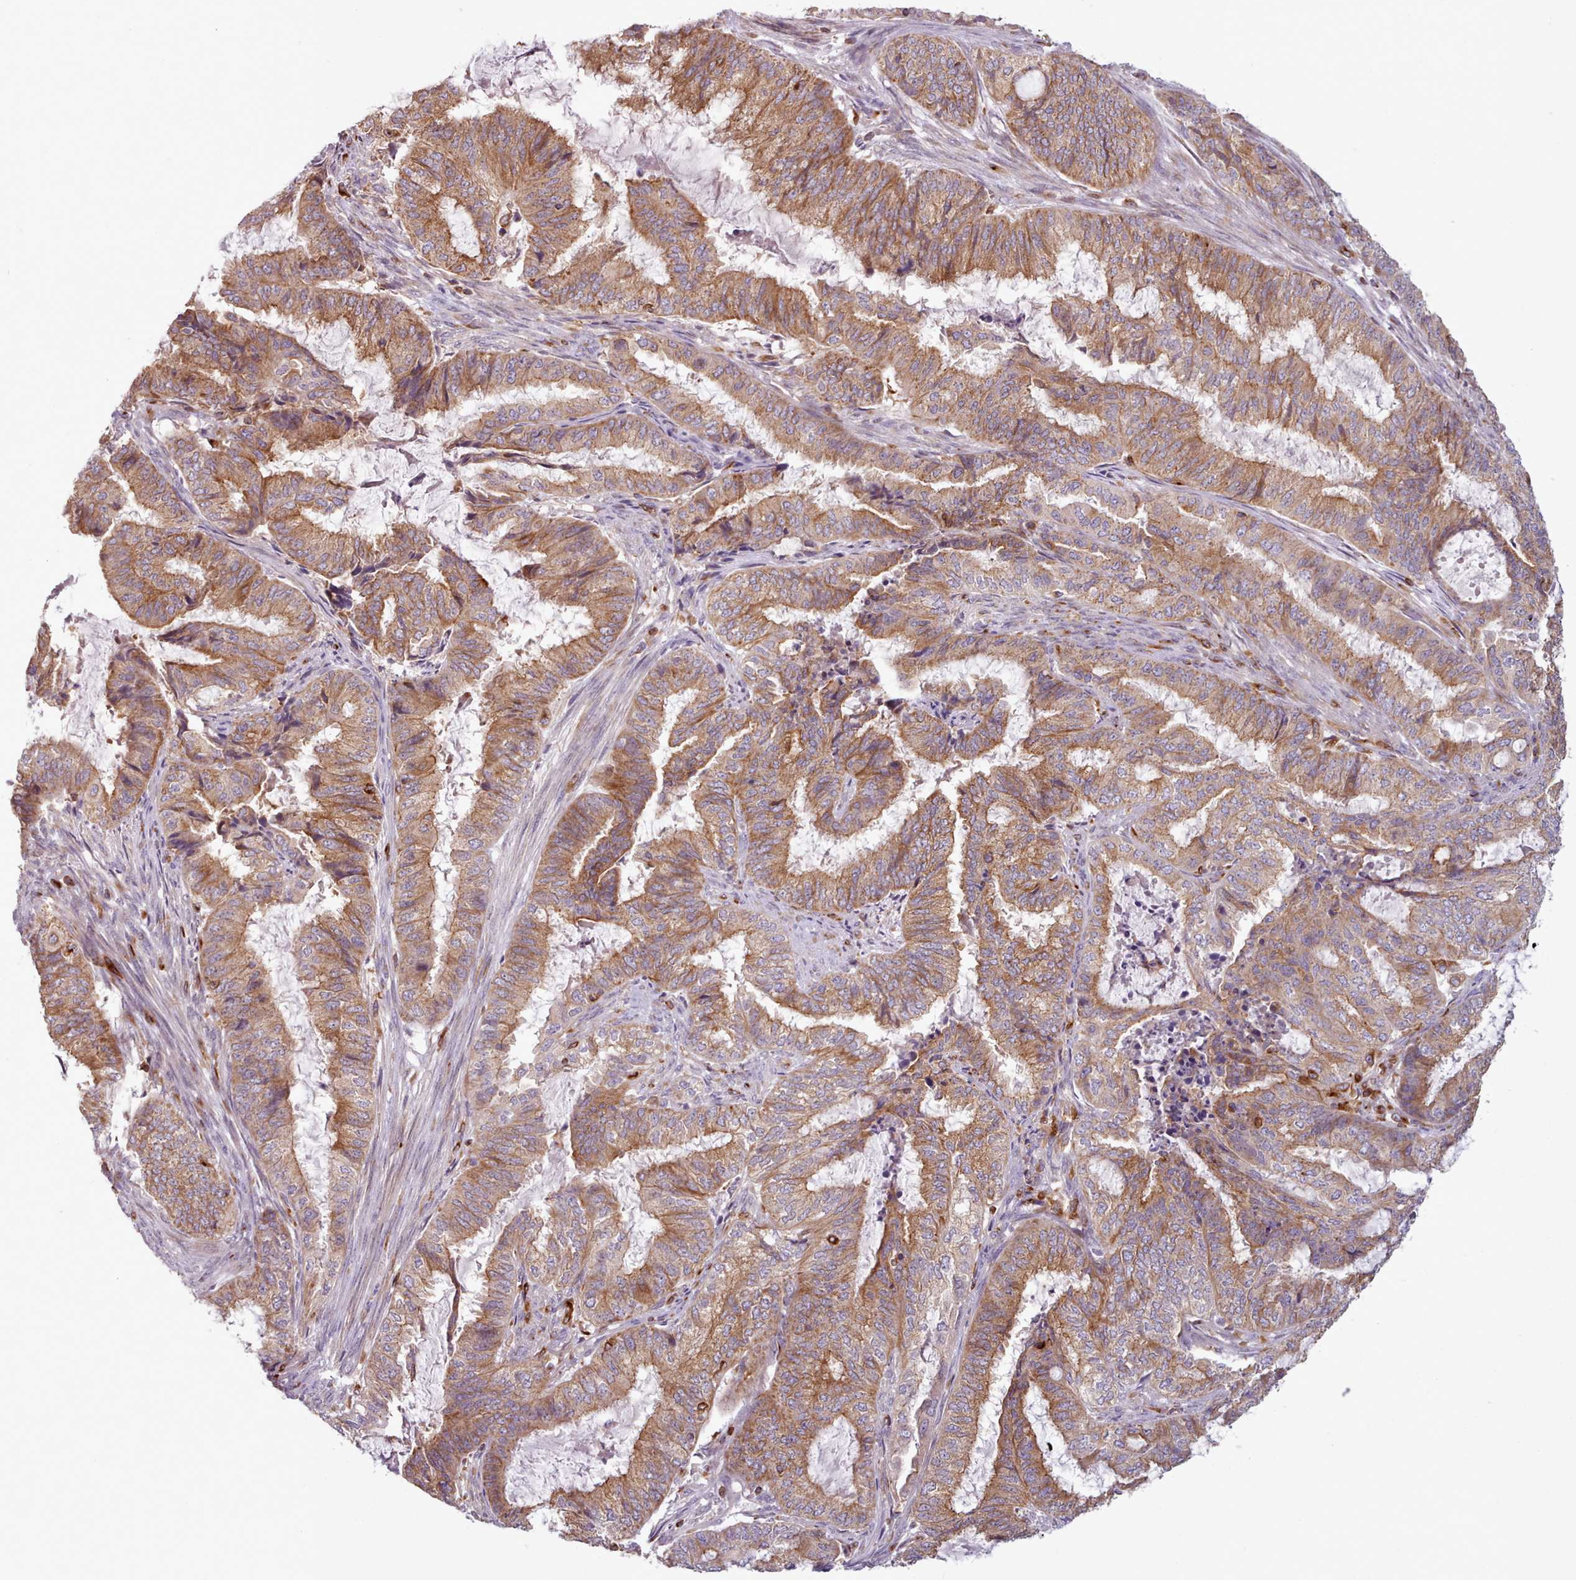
{"staining": {"intensity": "moderate", "quantity": ">75%", "location": "cytoplasmic/membranous"}, "tissue": "endometrial cancer", "cell_type": "Tumor cells", "image_type": "cancer", "snomed": [{"axis": "morphology", "description": "Adenocarcinoma, NOS"}, {"axis": "topography", "description": "Endometrium"}], "caption": "Protein expression by IHC reveals moderate cytoplasmic/membranous positivity in about >75% of tumor cells in endometrial adenocarcinoma.", "gene": "CRYBG1", "patient": {"sex": "female", "age": 51}}